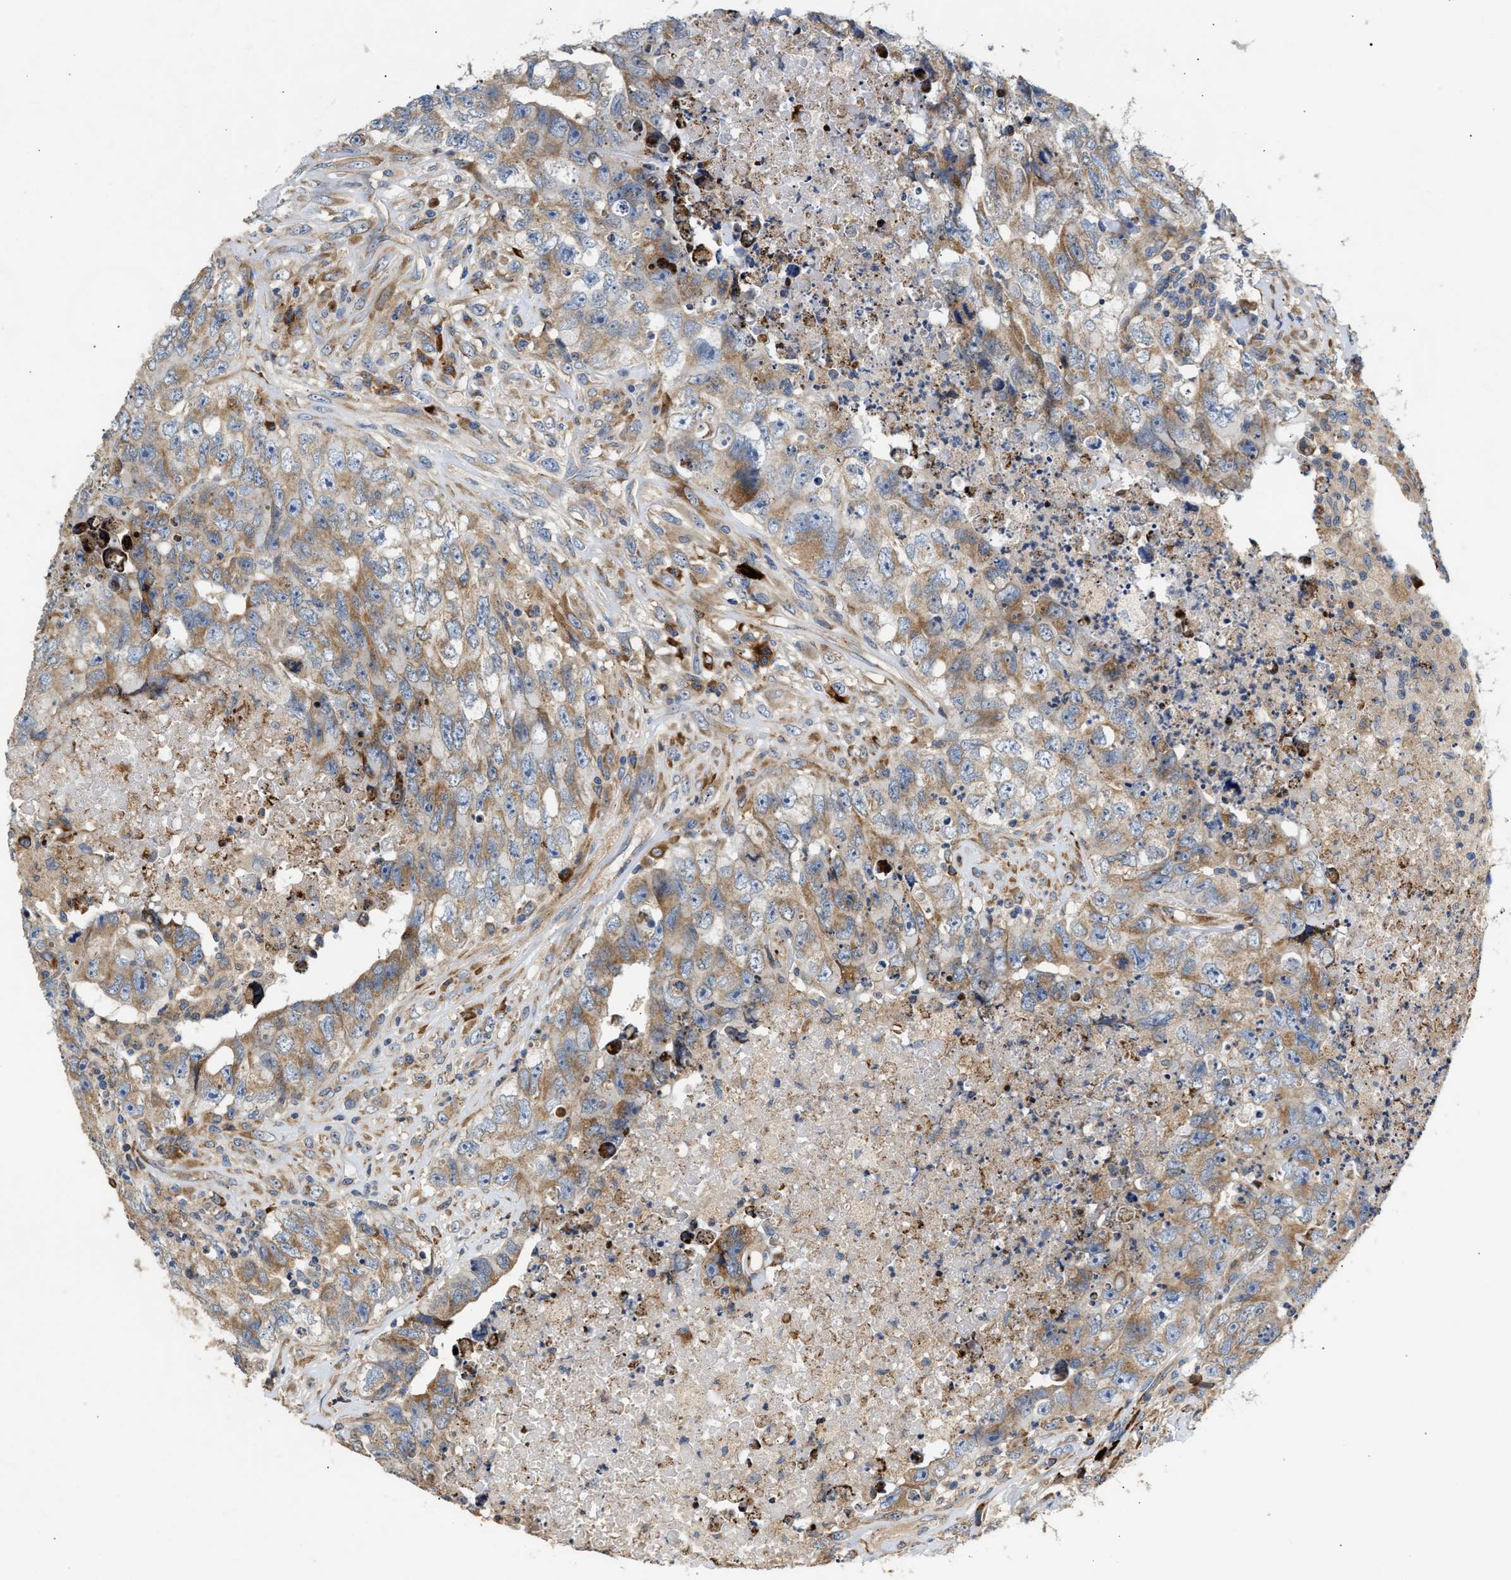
{"staining": {"intensity": "moderate", "quantity": ">75%", "location": "cytoplasmic/membranous"}, "tissue": "testis cancer", "cell_type": "Tumor cells", "image_type": "cancer", "snomed": [{"axis": "morphology", "description": "Carcinoma, Embryonal, NOS"}, {"axis": "topography", "description": "Testis"}], "caption": "Embryonal carcinoma (testis) stained with IHC displays moderate cytoplasmic/membranous positivity in approximately >75% of tumor cells. (DAB = brown stain, brightfield microscopy at high magnification).", "gene": "AMZ1", "patient": {"sex": "male", "age": 32}}